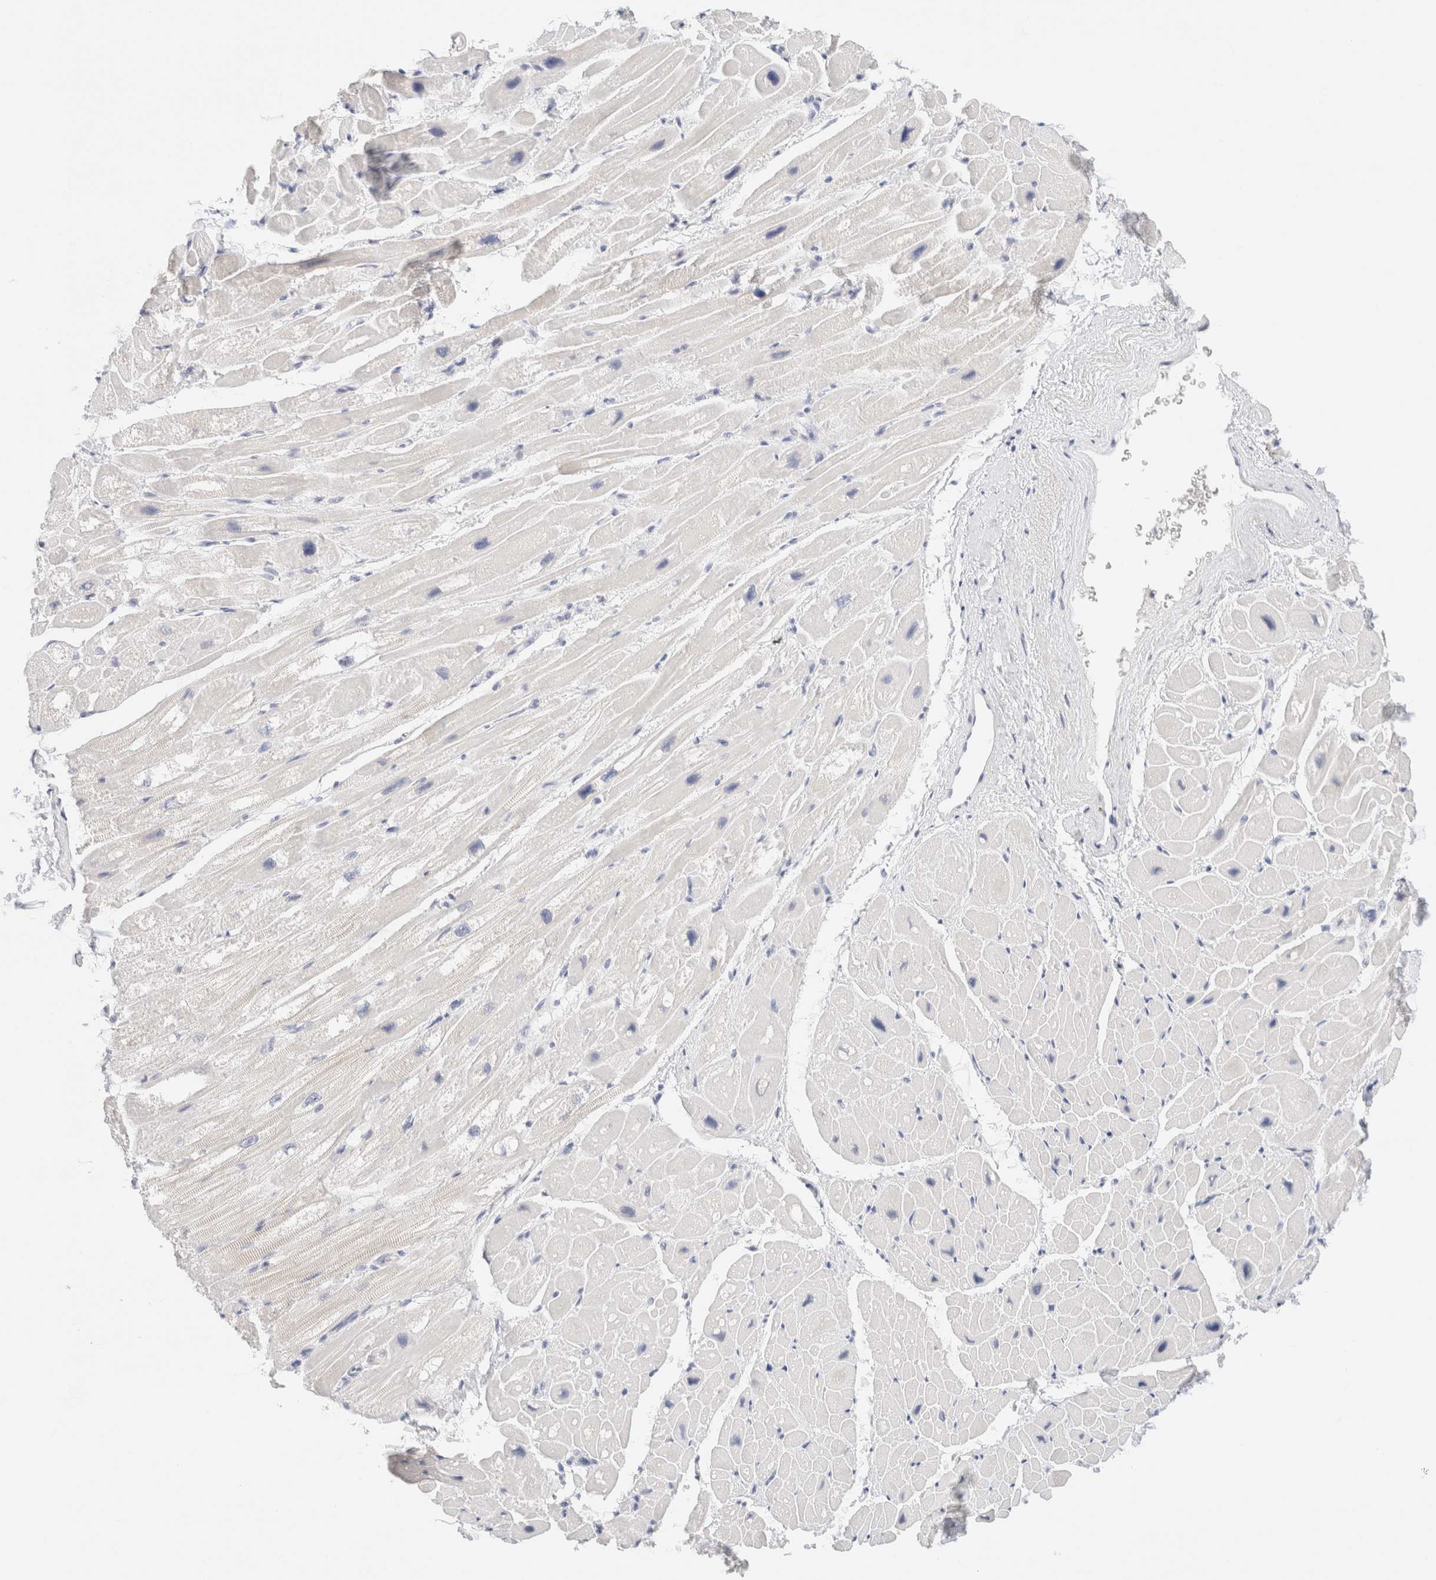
{"staining": {"intensity": "negative", "quantity": "none", "location": "none"}, "tissue": "heart muscle", "cell_type": "Cardiomyocytes", "image_type": "normal", "snomed": [{"axis": "morphology", "description": "Normal tissue, NOS"}, {"axis": "topography", "description": "Heart"}], "caption": "This histopathology image is of benign heart muscle stained with immunohistochemistry to label a protein in brown with the nuclei are counter-stained blue. There is no expression in cardiomyocytes. (DAB IHC with hematoxylin counter stain).", "gene": "DPYS", "patient": {"sex": "male", "age": 49}}